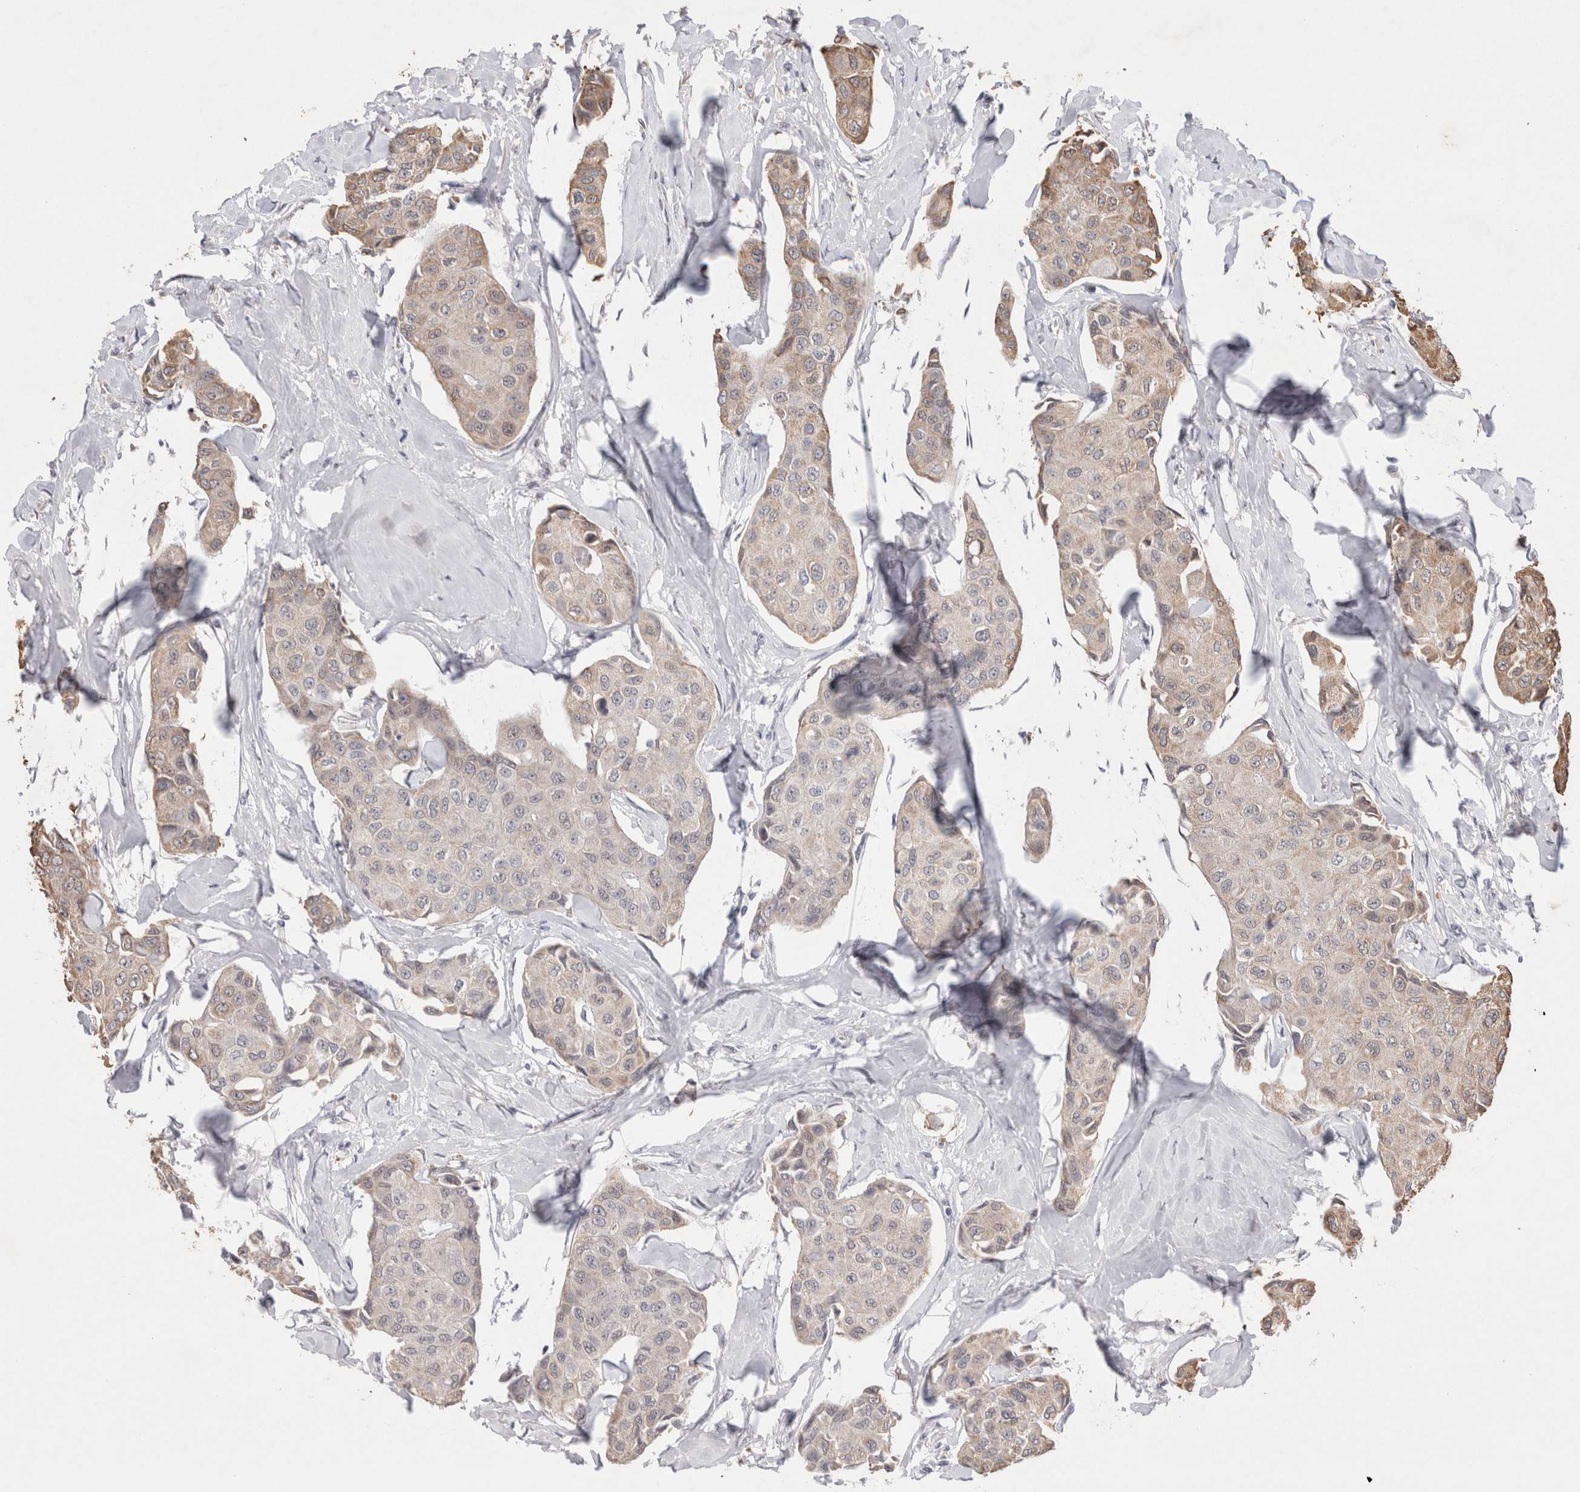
{"staining": {"intensity": "weak", "quantity": "25%-75%", "location": "cytoplasmic/membranous"}, "tissue": "breast cancer", "cell_type": "Tumor cells", "image_type": "cancer", "snomed": [{"axis": "morphology", "description": "Duct carcinoma"}, {"axis": "topography", "description": "Breast"}], "caption": "DAB immunohistochemical staining of human breast cancer exhibits weak cytoplasmic/membranous protein positivity in approximately 25%-75% of tumor cells.", "gene": "GIMAP6", "patient": {"sex": "female", "age": 80}}